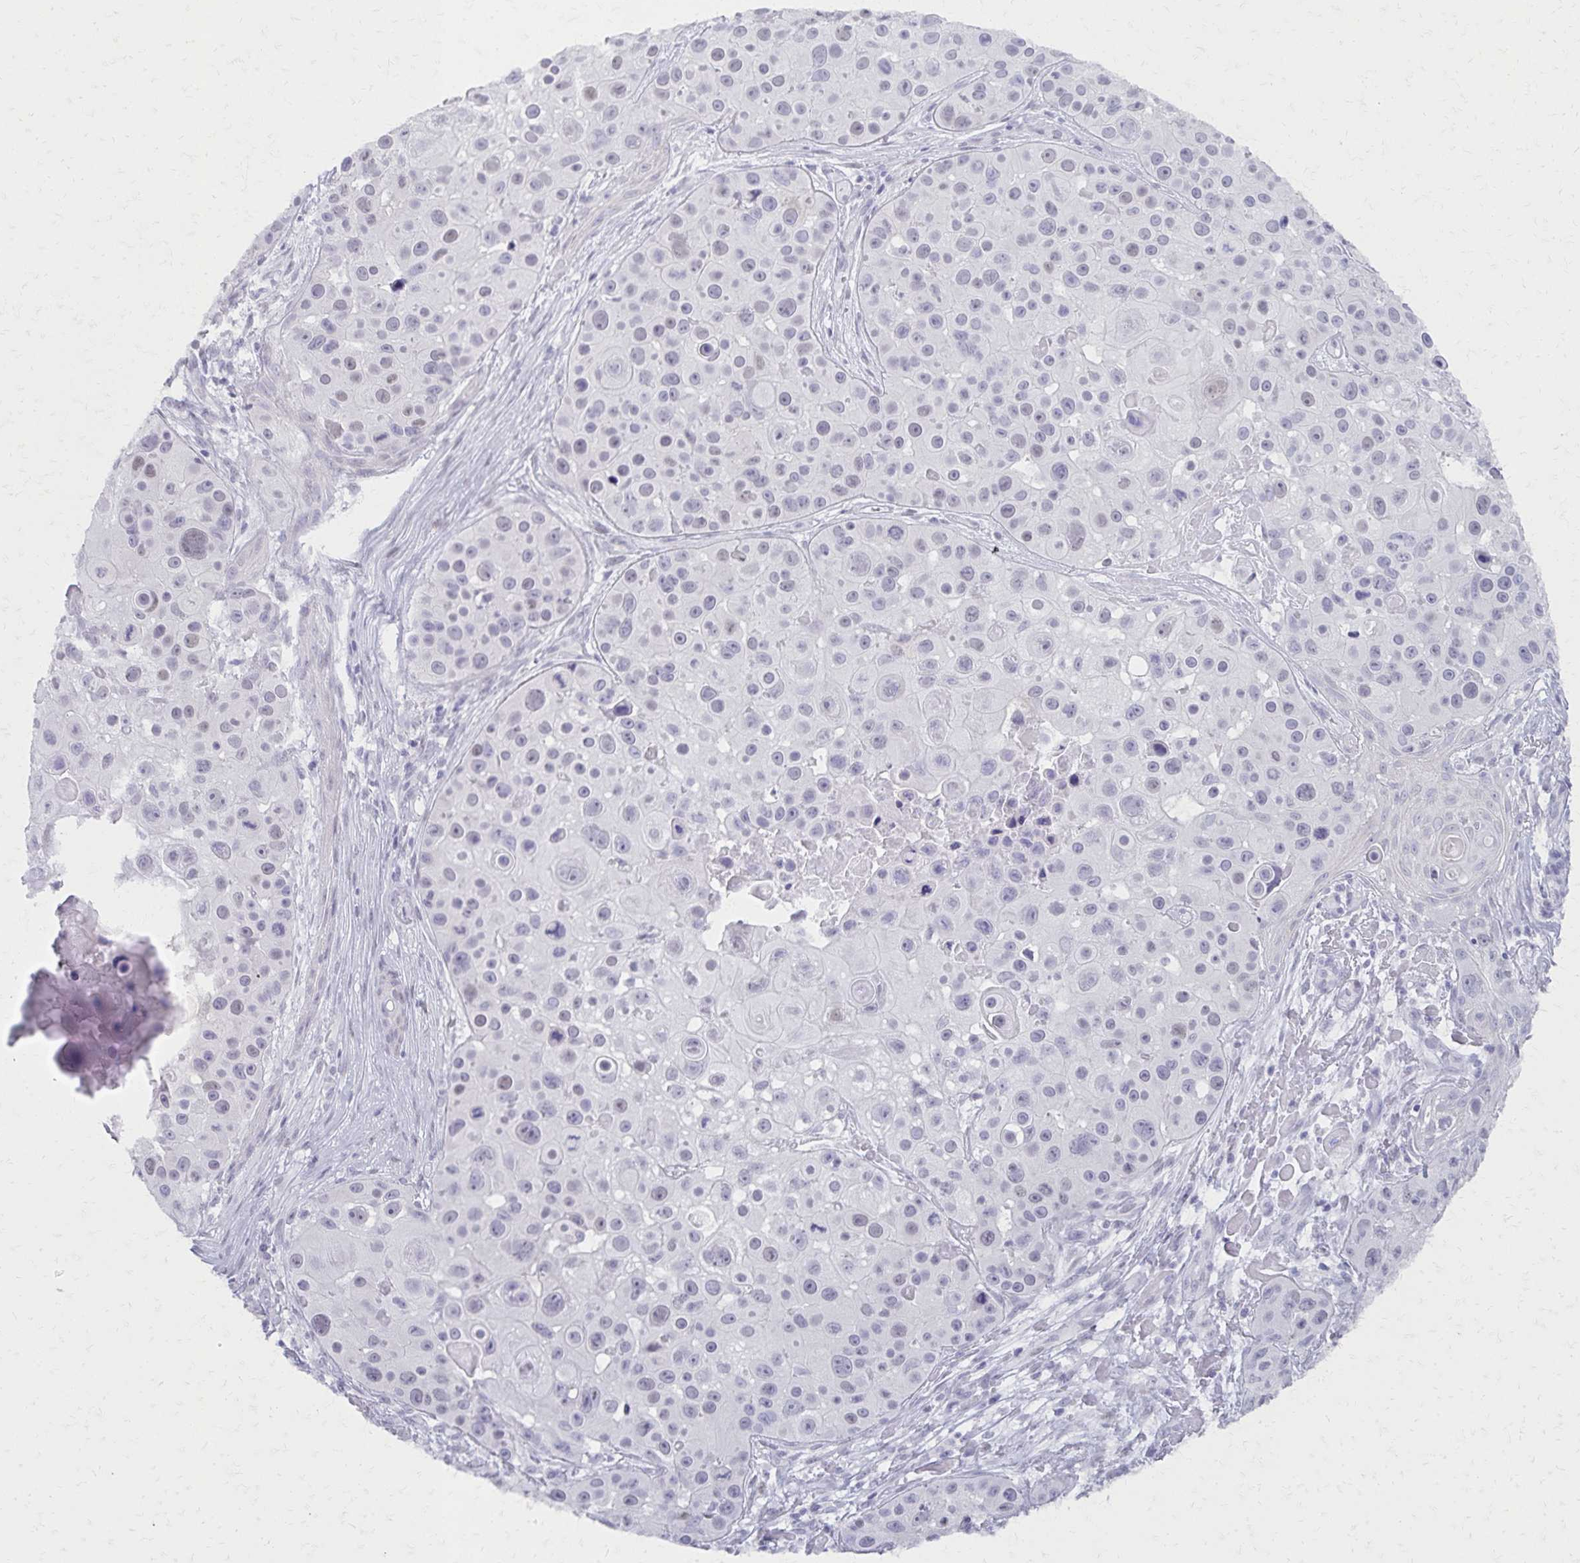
{"staining": {"intensity": "weak", "quantity": "<25%", "location": "nuclear"}, "tissue": "skin cancer", "cell_type": "Tumor cells", "image_type": "cancer", "snomed": [{"axis": "morphology", "description": "Squamous cell carcinoma, NOS"}, {"axis": "topography", "description": "Skin"}], "caption": "Tumor cells show no significant staining in skin cancer (squamous cell carcinoma). (DAB (3,3'-diaminobenzidine) immunohistochemistry with hematoxylin counter stain).", "gene": "MORC4", "patient": {"sex": "male", "age": 92}}